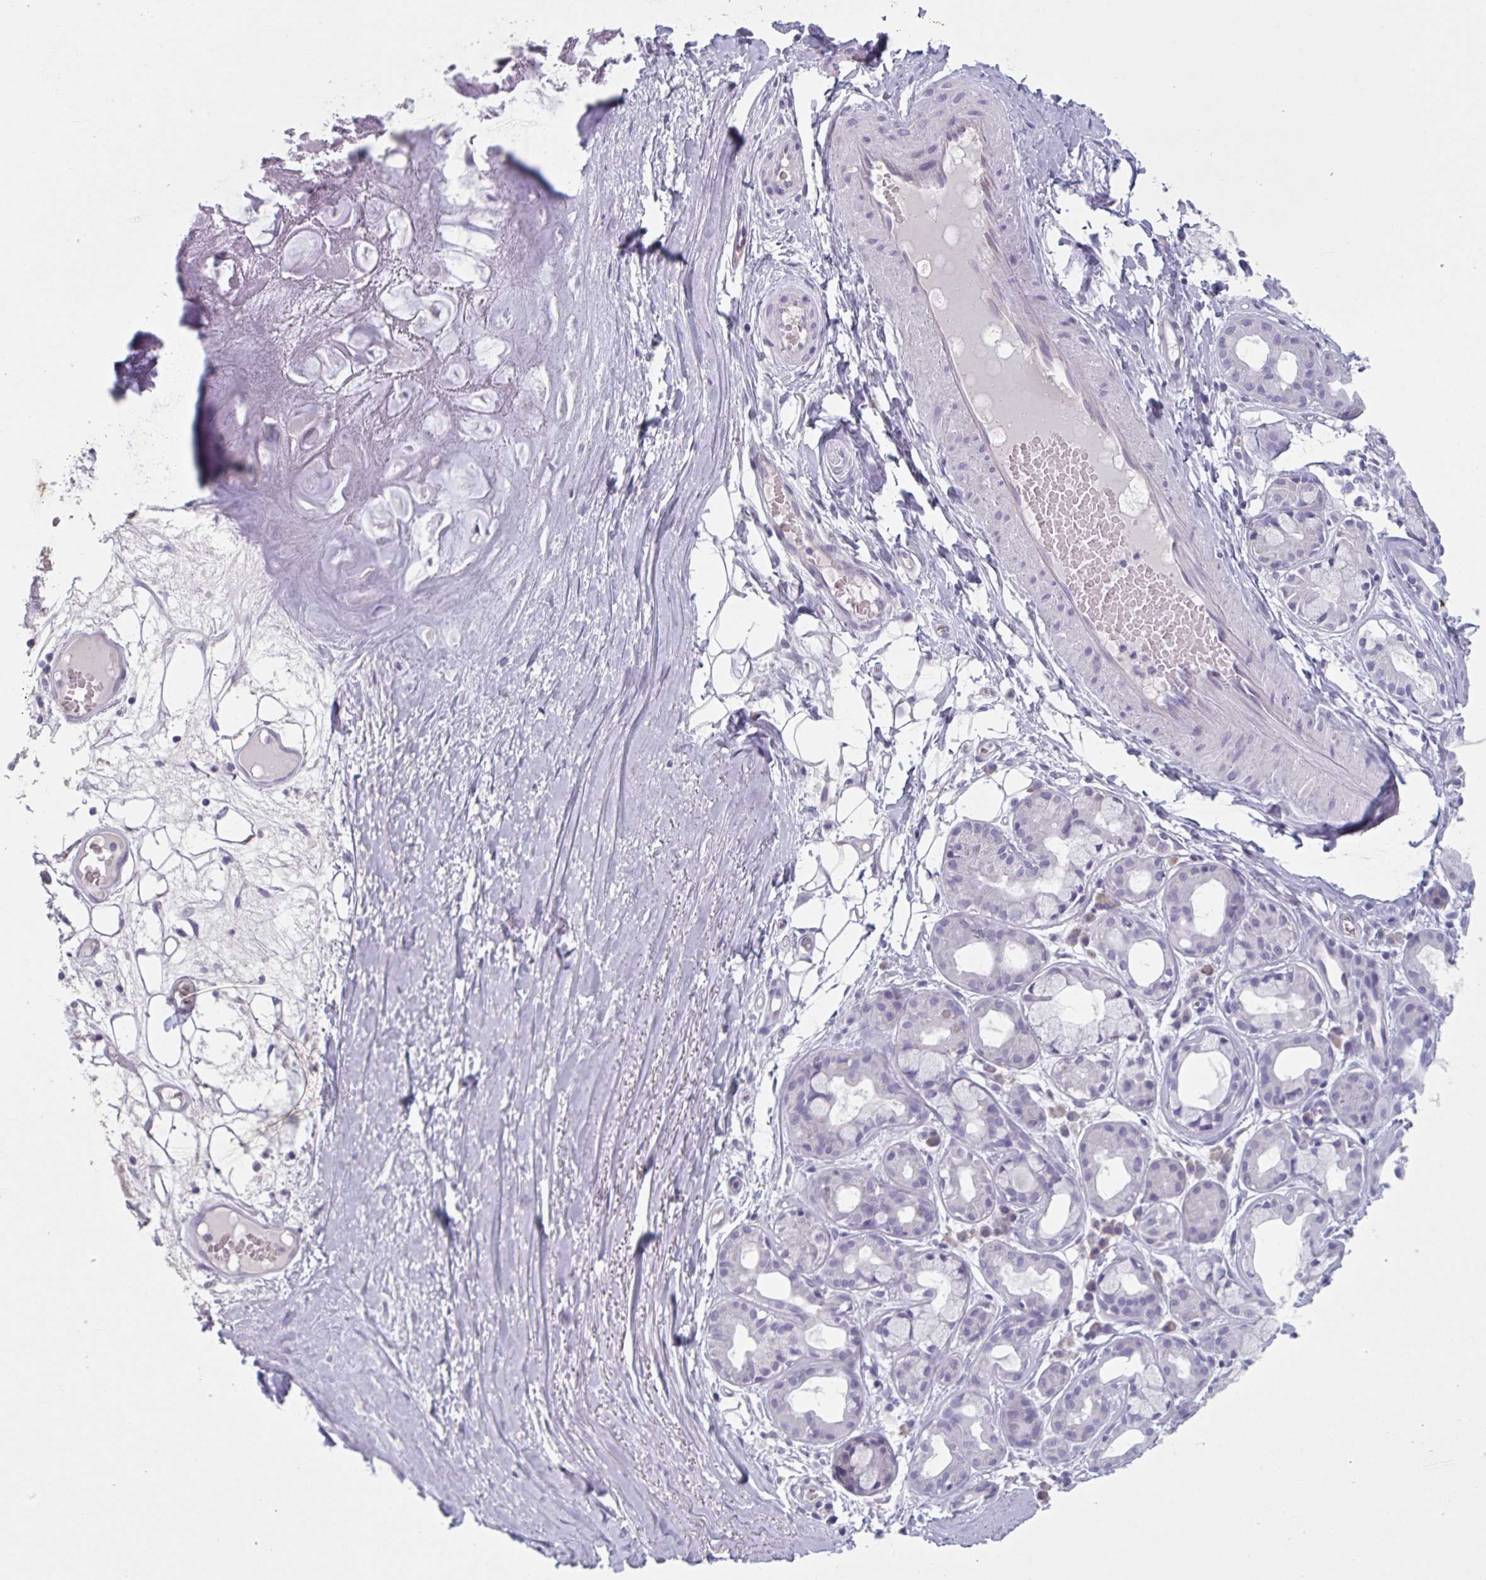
{"staining": {"intensity": "negative", "quantity": "none", "location": "none"}, "tissue": "adipose tissue", "cell_type": "Adipocytes", "image_type": "normal", "snomed": [{"axis": "morphology", "description": "Normal tissue, NOS"}, {"axis": "topography", "description": "Lymph node"}, {"axis": "topography", "description": "Cartilage tissue"}, {"axis": "topography", "description": "Nasopharynx"}], "caption": "This photomicrograph is of normal adipose tissue stained with immunohistochemistry to label a protein in brown with the nuclei are counter-stained blue. There is no staining in adipocytes.", "gene": "HSD11B2", "patient": {"sex": "male", "age": 63}}